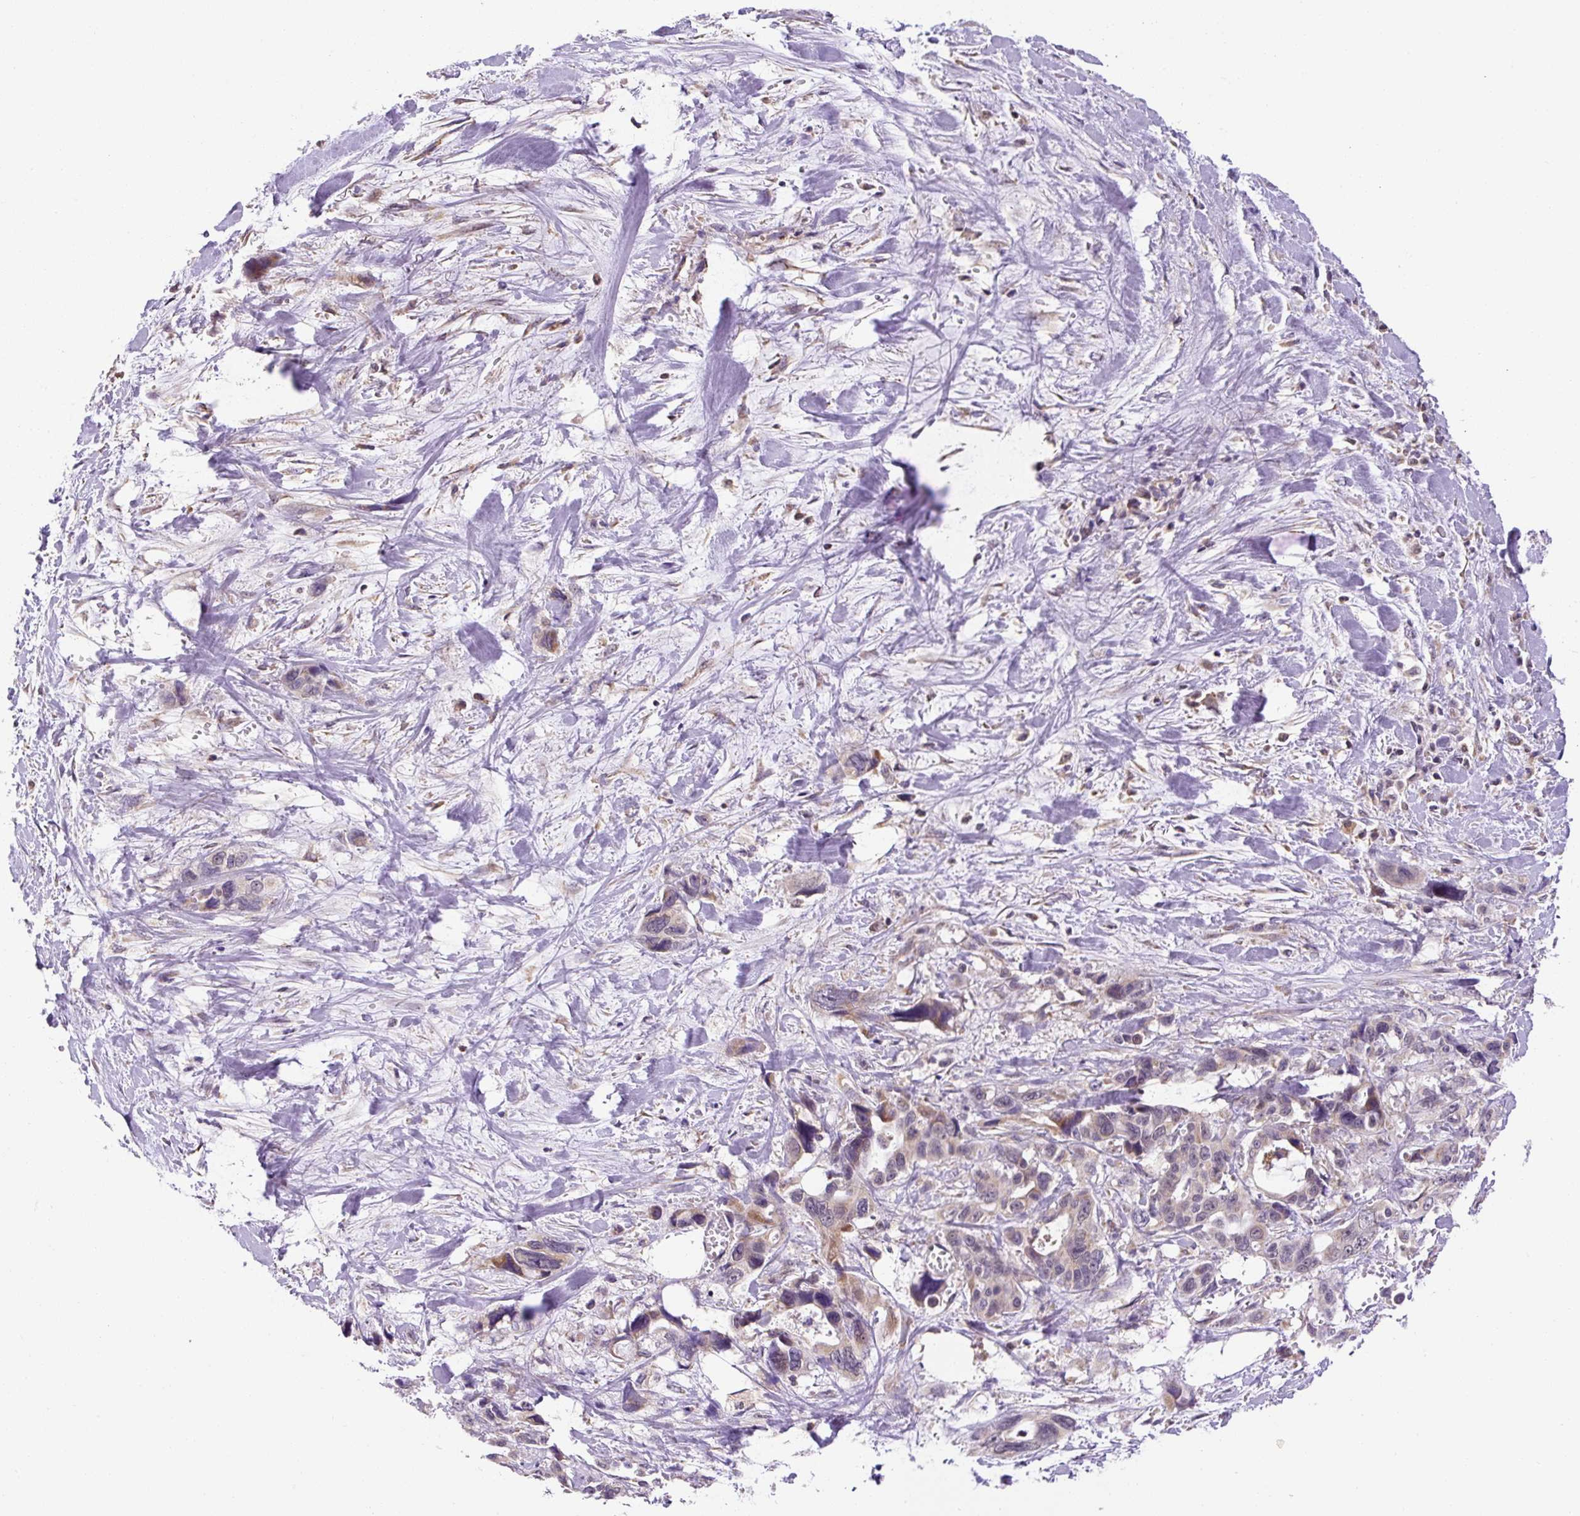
{"staining": {"intensity": "moderate", "quantity": ">75%", "location": "cytoplasmic/membranous"}, "tissue": "pancreatic cancer", "cell_type": "Tumor cells", "image_type": "cancer", "snomed": [{"axis": "morphology", "description": "Adenocarcinoma, NOS"}, {"axis": "topography", "description": "Pancreas"}], "caption": "The micrograph demonstrates immunohistochemical staining of pancreatic cancer. There is moderate cytoplasmic/membranous expression is seen in approximately >75% of tumor cells. (Stains: DAB in brown, nuclei in blue, Microscopy: brightfield microscopy at high magnification).", "gene": "MFSD9", "patient": {"sex": "male", "age": 46}}